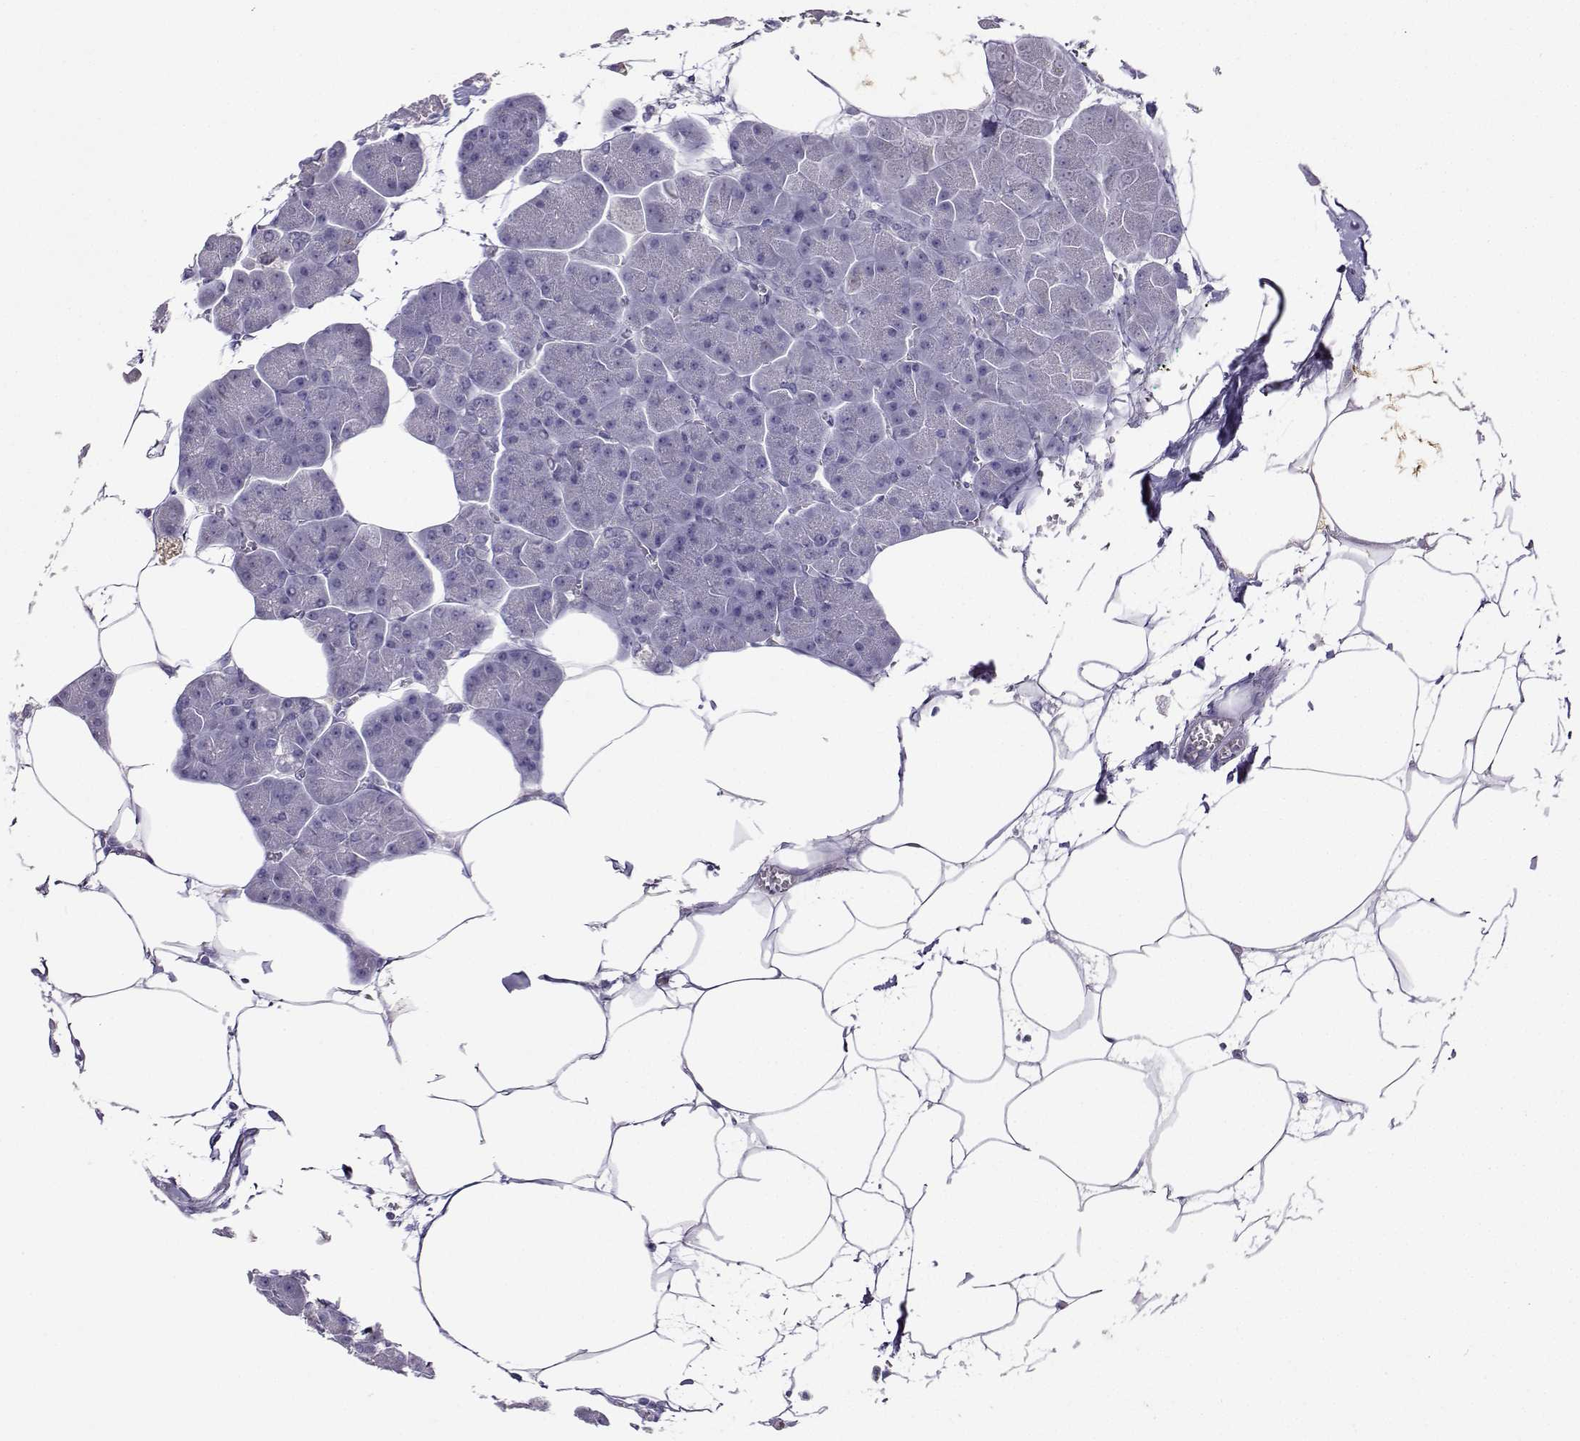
{"staining": {"intensity": "negative", "quantity": "none", "location": "none"}, "tissue": "pancreas", "cell_type": "Exocrine glandular cells", "image_type": "normal", "snomed": [{"axis": "morphology", "description": "Normal tissue, NOS"}, {"axis": "topography", "description": "Adipose tissue"}, {"axis": "topography", "description": "Pancreas"}, {"axis": "topography", "description": "Peripheral nerve tissue"}], "caption": "High magnification brightfield microscopy of unremarkable pancreas stained with DAB (3,3'-diaminobenzidine) (brown) and counterstained with hematoxylin (blue): exocrine glandular cells show no significant staining.", "gene": "TBR1", "patient": {"sex": "female", "age": 58}}